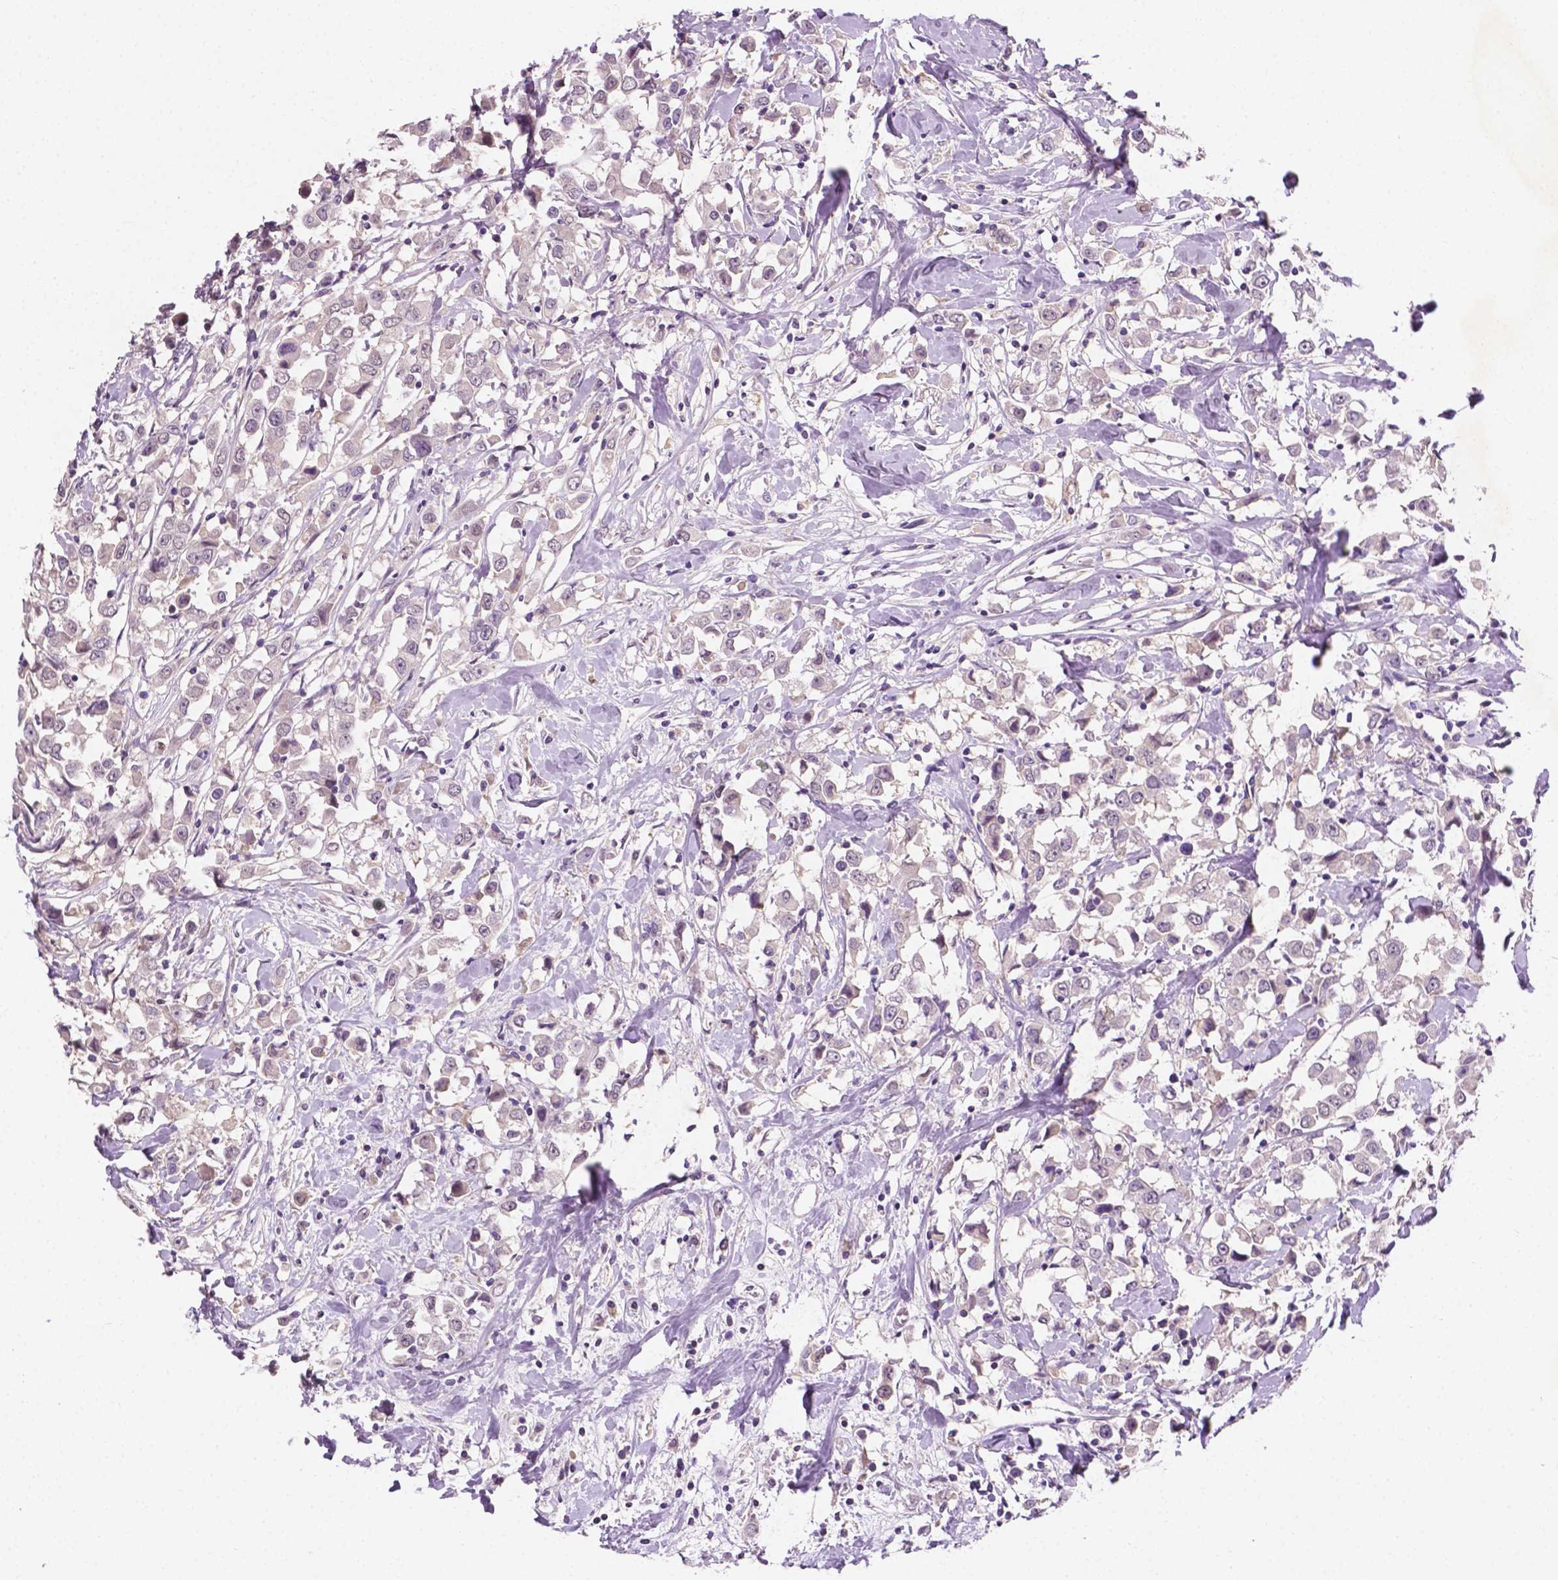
{"staining": {"intensity": "negative", "quantity": "none", "location": "none"}, "tissue": "breast cancer", "cell_type": "Tumor cells", "image_type": "cancer", "snomed": [{"axis": "morphology", "description": "Duct carcinoma"}, {"axis": "topography", "description": "Breast"}], "caption": "Protein analysis of breast cancer shows no significant staining in tumor cells. (Stains: DAB immunohistochemistry with hematoxylin counter stain, Microscopy: brightfield microscopy at high magnification).", "gene": "MROH6", "patient": {"sex": "female", "age": 61}}